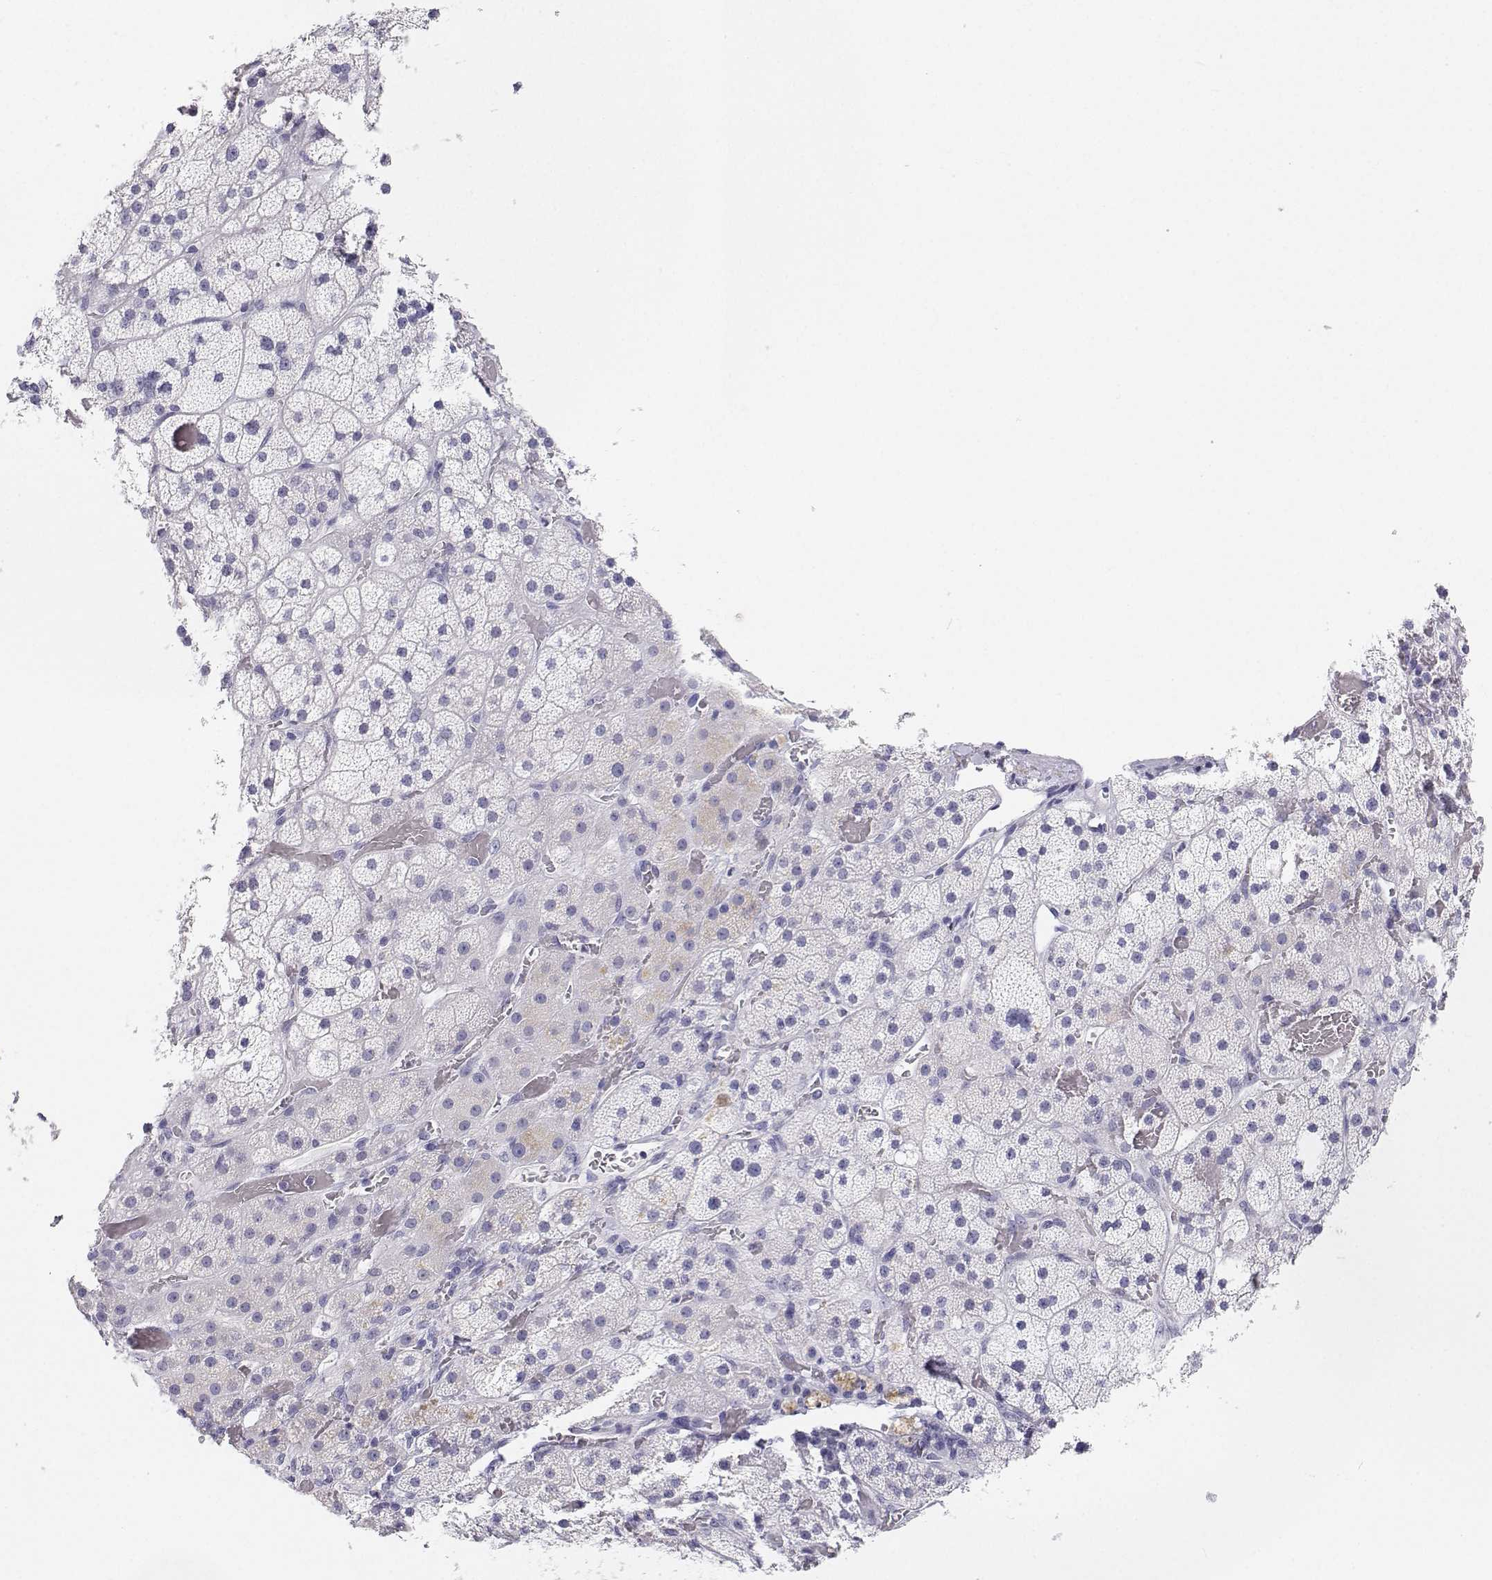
{"staining": {"intensity": "negative", "quantity": "none", "location": "none"}, "tissue": "adrenal gland", "cell_type": "Glandular cells", "image_type": "normal", "snomed": [{"axis": "morphology", "description": "Normal tissue, NOS"}, {"axis": "topography", "description": "Adrenal gland"}], "caption": "This image is of unremarkable adrenal gland stained with IHC to label a protein in brown with the nuclei are counter-stained blue. There is no expression in glandular cells. (DAB (3,3'-diaminobenzidine) immunohistochemistry, high magnification).", "gene": "BHMT", "patient": {"sex": "male", "age": 57}}